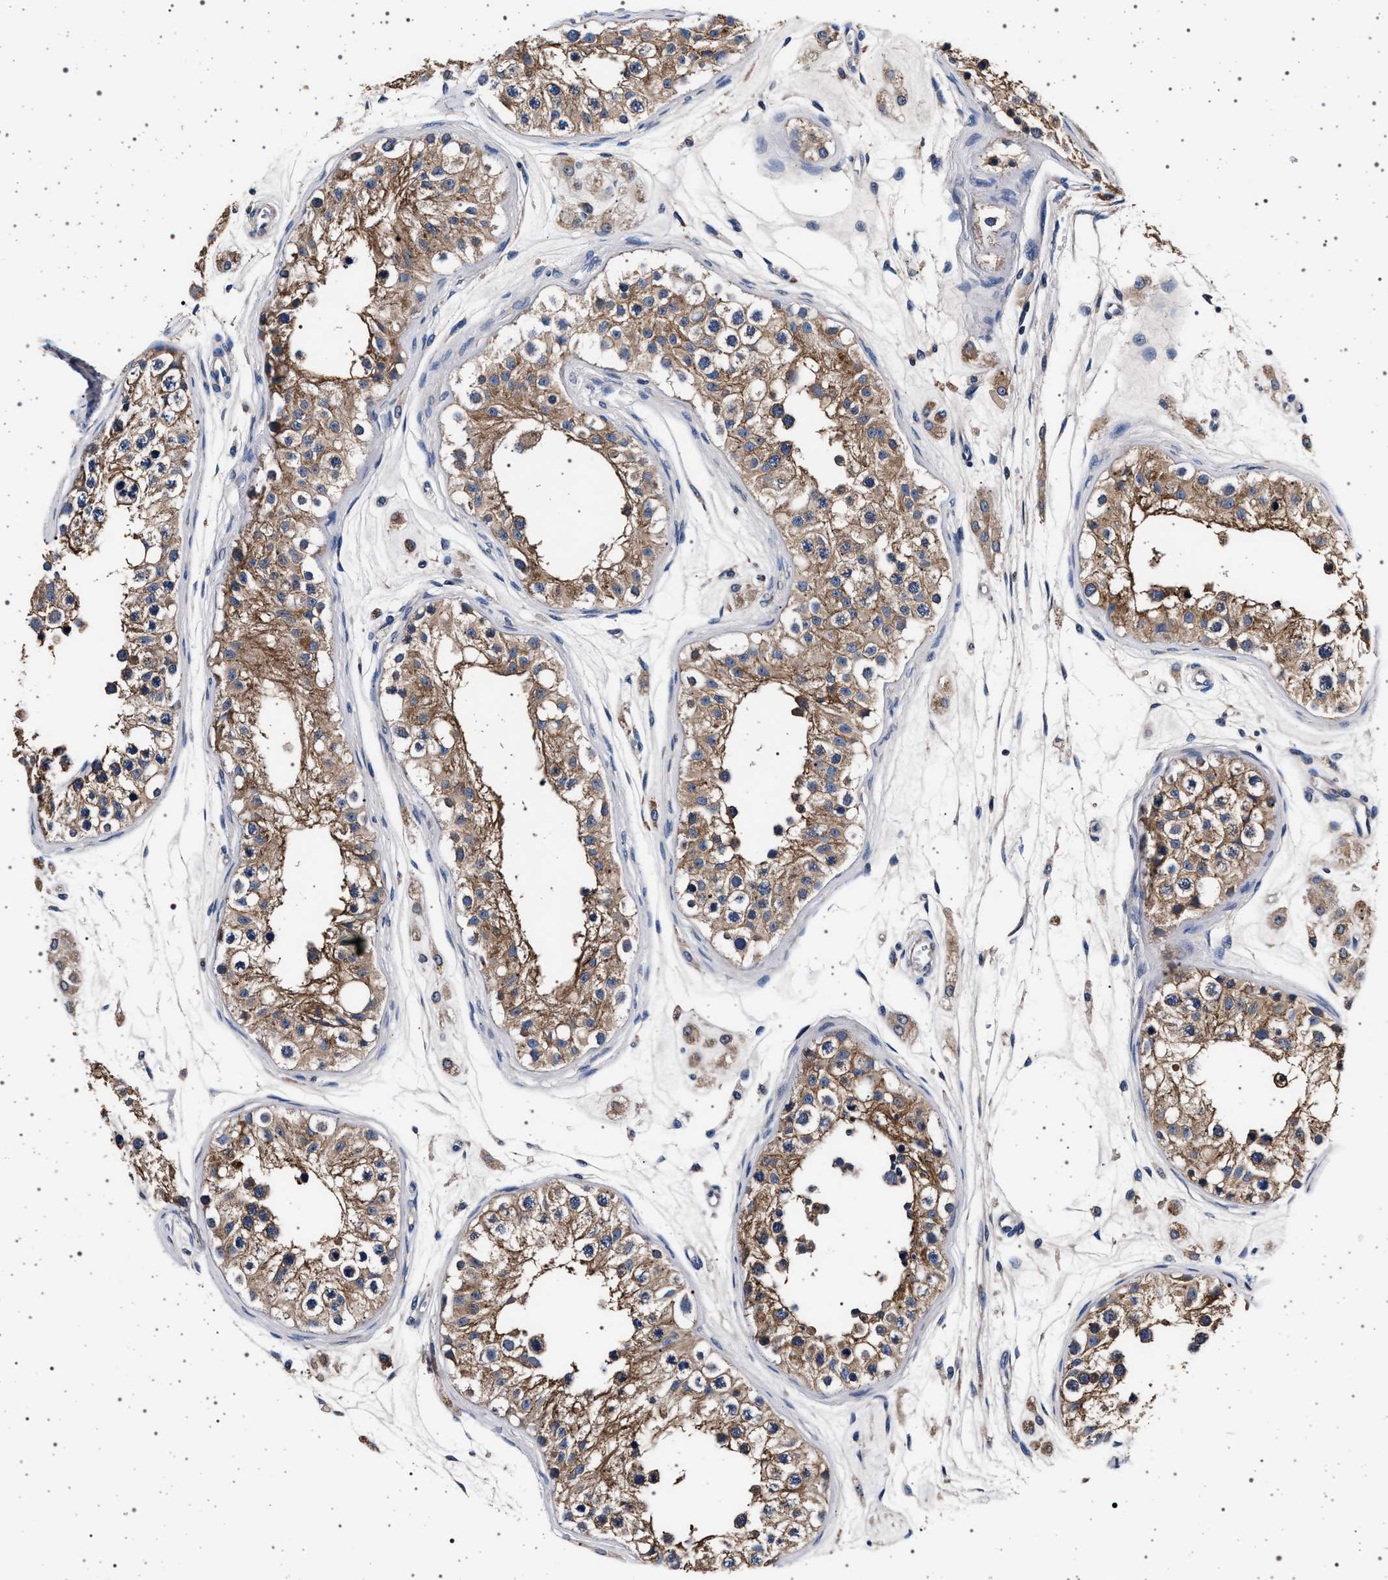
{"staining": {"intensity": "moderate", "quantity": ">75%", "location": "cytoplasmic/membranous"}, "tissue": "testis", "cell_type": "Cells in seminiferous ducts", "image_type": "normal", "snomed": [{"axis": "morphology", "description": "Normal tissue, NOS"}, {"axis": "morphology", "description": "Adenocarcinoma, metastatic, NOS"}, {"axis": "topography", "description": "Testis"}], "caption": "A brown stain labels moderate cytoplasmic/membranous positivity of a protein in cells in seminiferous ducts of unremarkable testis. (Brightfield microscopy of DAB IHC at high magnification).", "gene": "MAP3K2", "patient": {"sex": "male", "age": 26}}